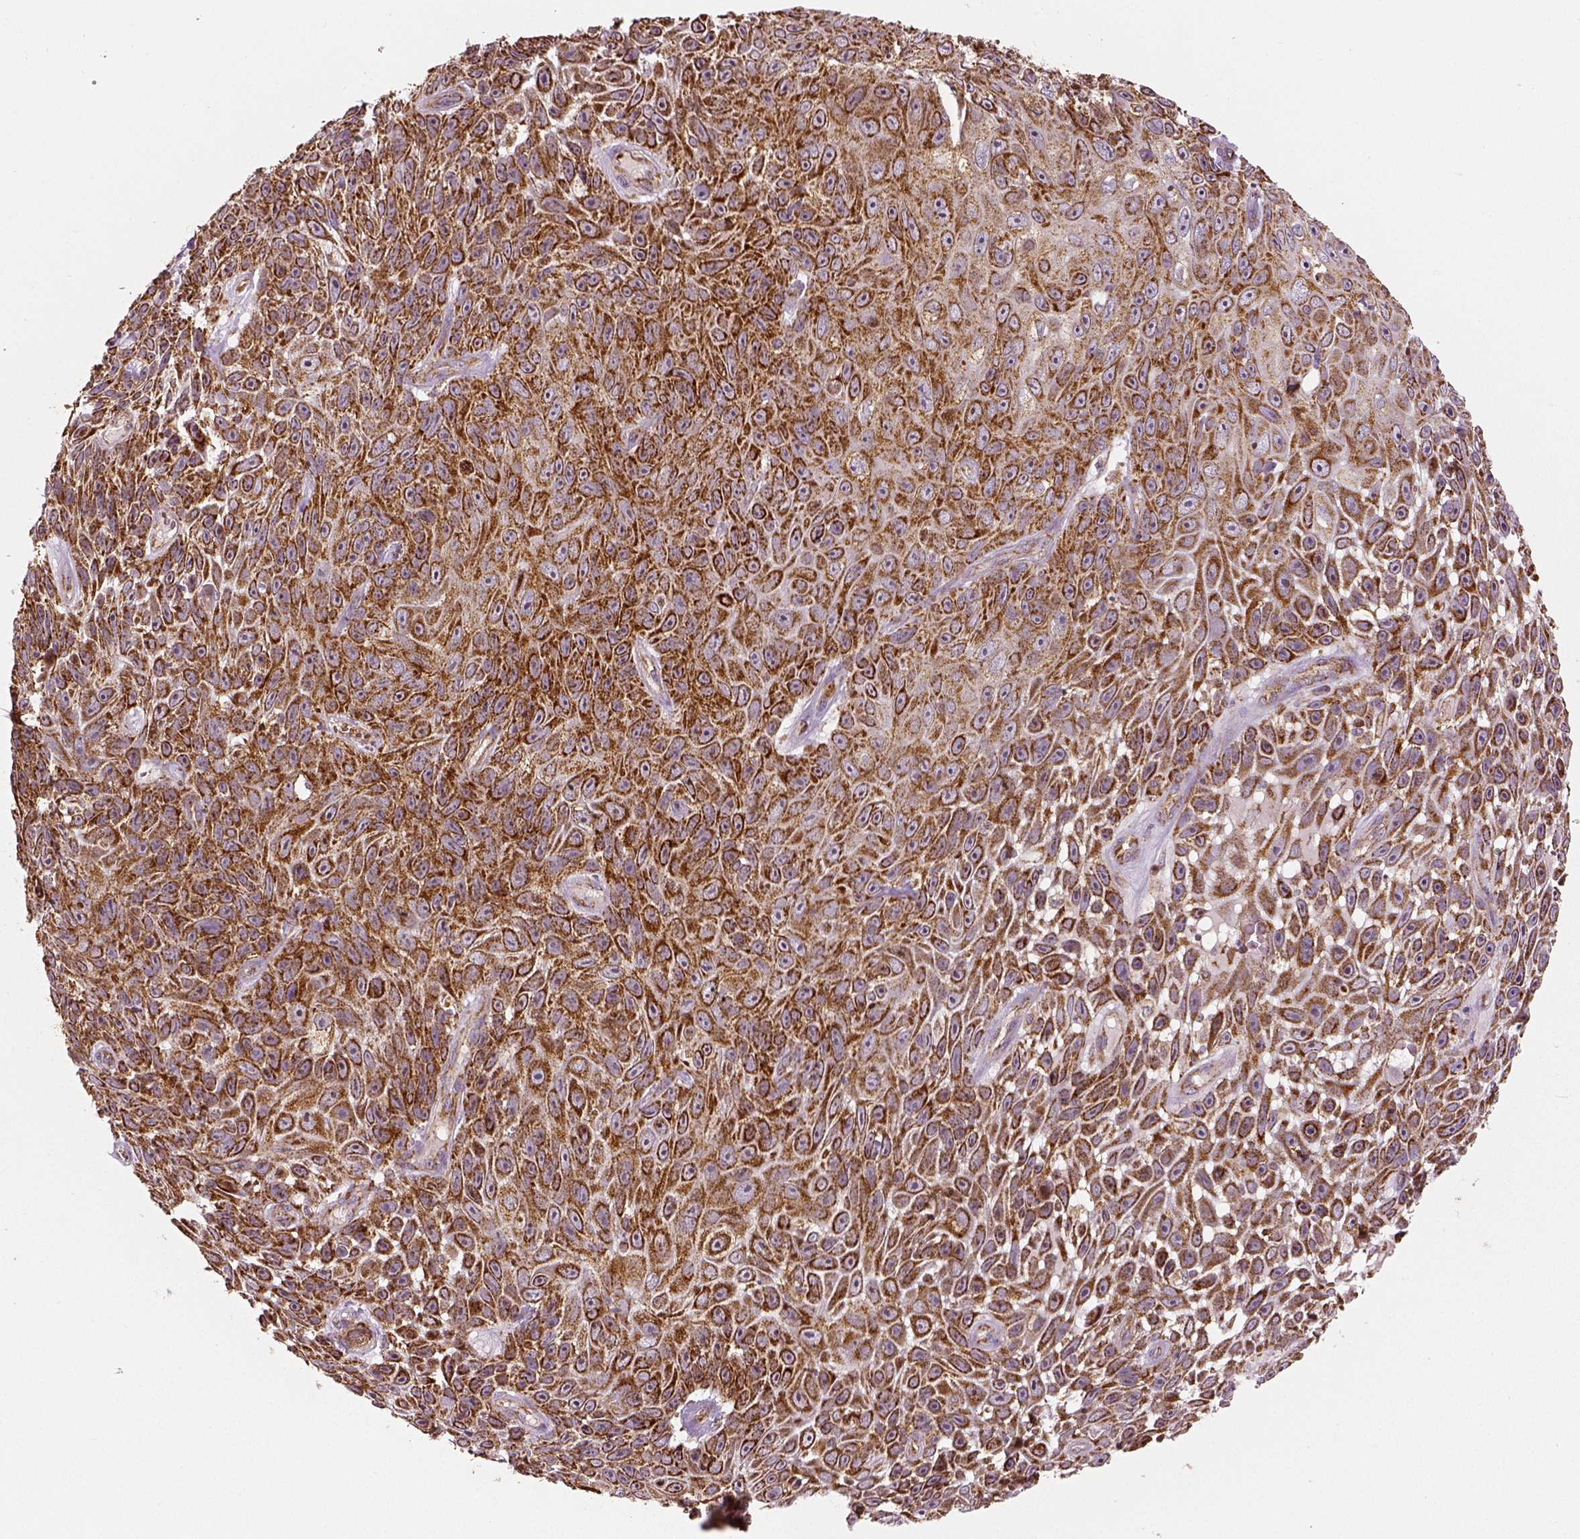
{"staining": {"intensity": "strong", "quantity": ">75%", "location": "cytoplasmic/membranous"}, "tissue": "skin cancer", "cell_type": "Tumor cells", "image_type": "cancer", "snomed": [{"axis": "morphology", "description": "Squamous cell carcinoma, NOS"}, {"axis": "topography", "description": "Skin"}], "caption": "Immunohistochemical staining of human squamous cell carcinoma (skin) shows high levels of strong cytoplasmic/membranous protein staining in about >75% of tumor cells.", "gene": "PGAM5", "patient": {"sex": "male", "age": 82}}